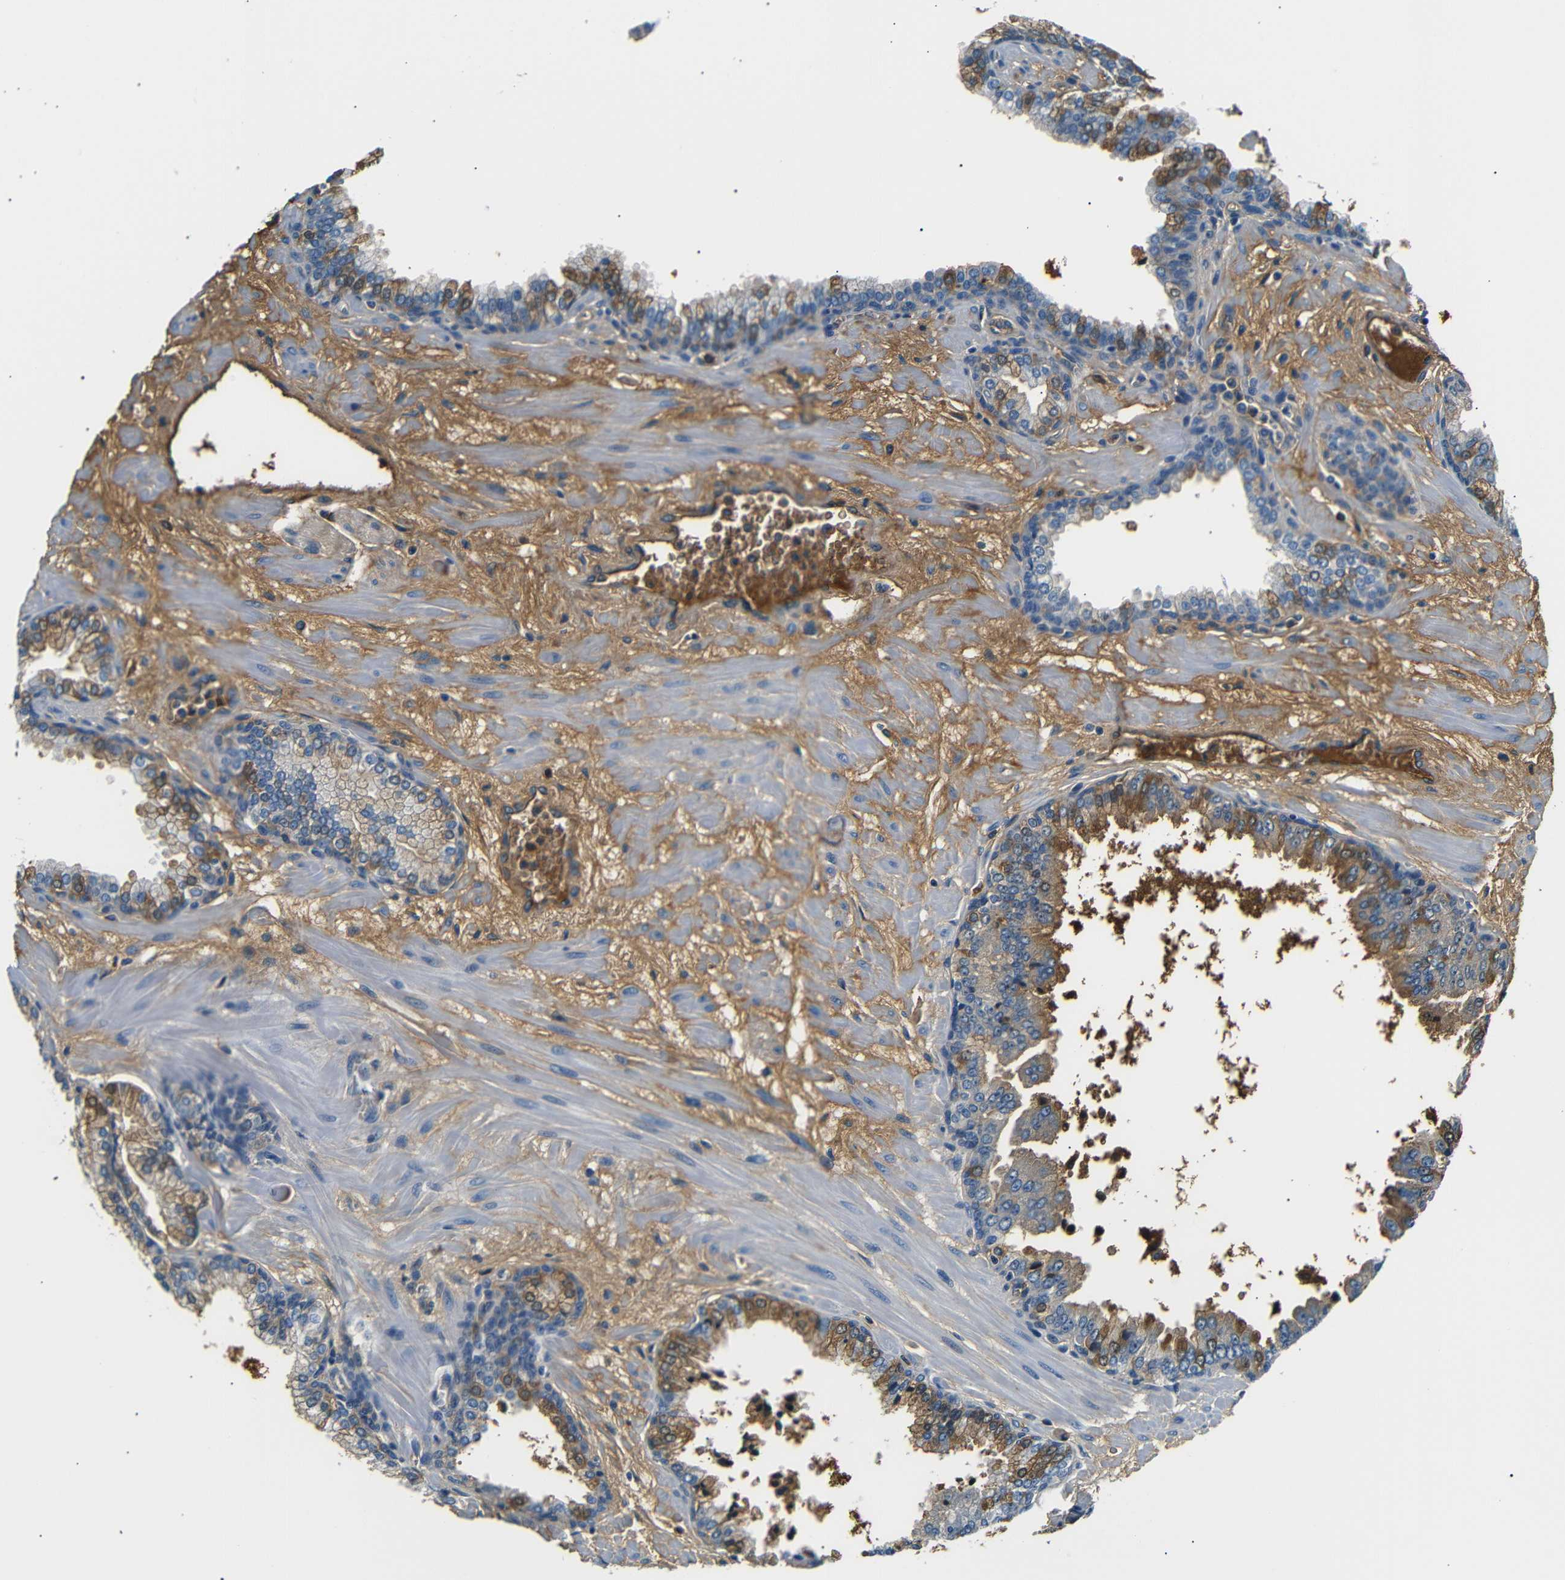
{"staining": {"intensity": "moderate", "quantity": "25%-75%", "location": "cytoplasmic/membranous"}, "tissue": "prostate", "cell_type": "Glandular cells", "image_type": "normal", "snomed": [{"axis": "morphology", "description": "Normal tissue, NOS"}, {"axis": "morphology", "description": "Urothelial carcinoma, Low grade"}, {"axis": "topography", "description": "Urinary bladder"}, {"axis": "topography", "description": "Prostate"}], "caption": "High-magnification brightfield microscopy of normal prostate stained with DAB (brown) and counterstained with hematoxylin (blue). glandular cells exhibit moderate cytoplasmic/membranous staining is present in approximately25%-75% of cells. Nuclei are stained in blue.", "gene": "LHCGR", "patient": {"sex": "male", "age": 60}}